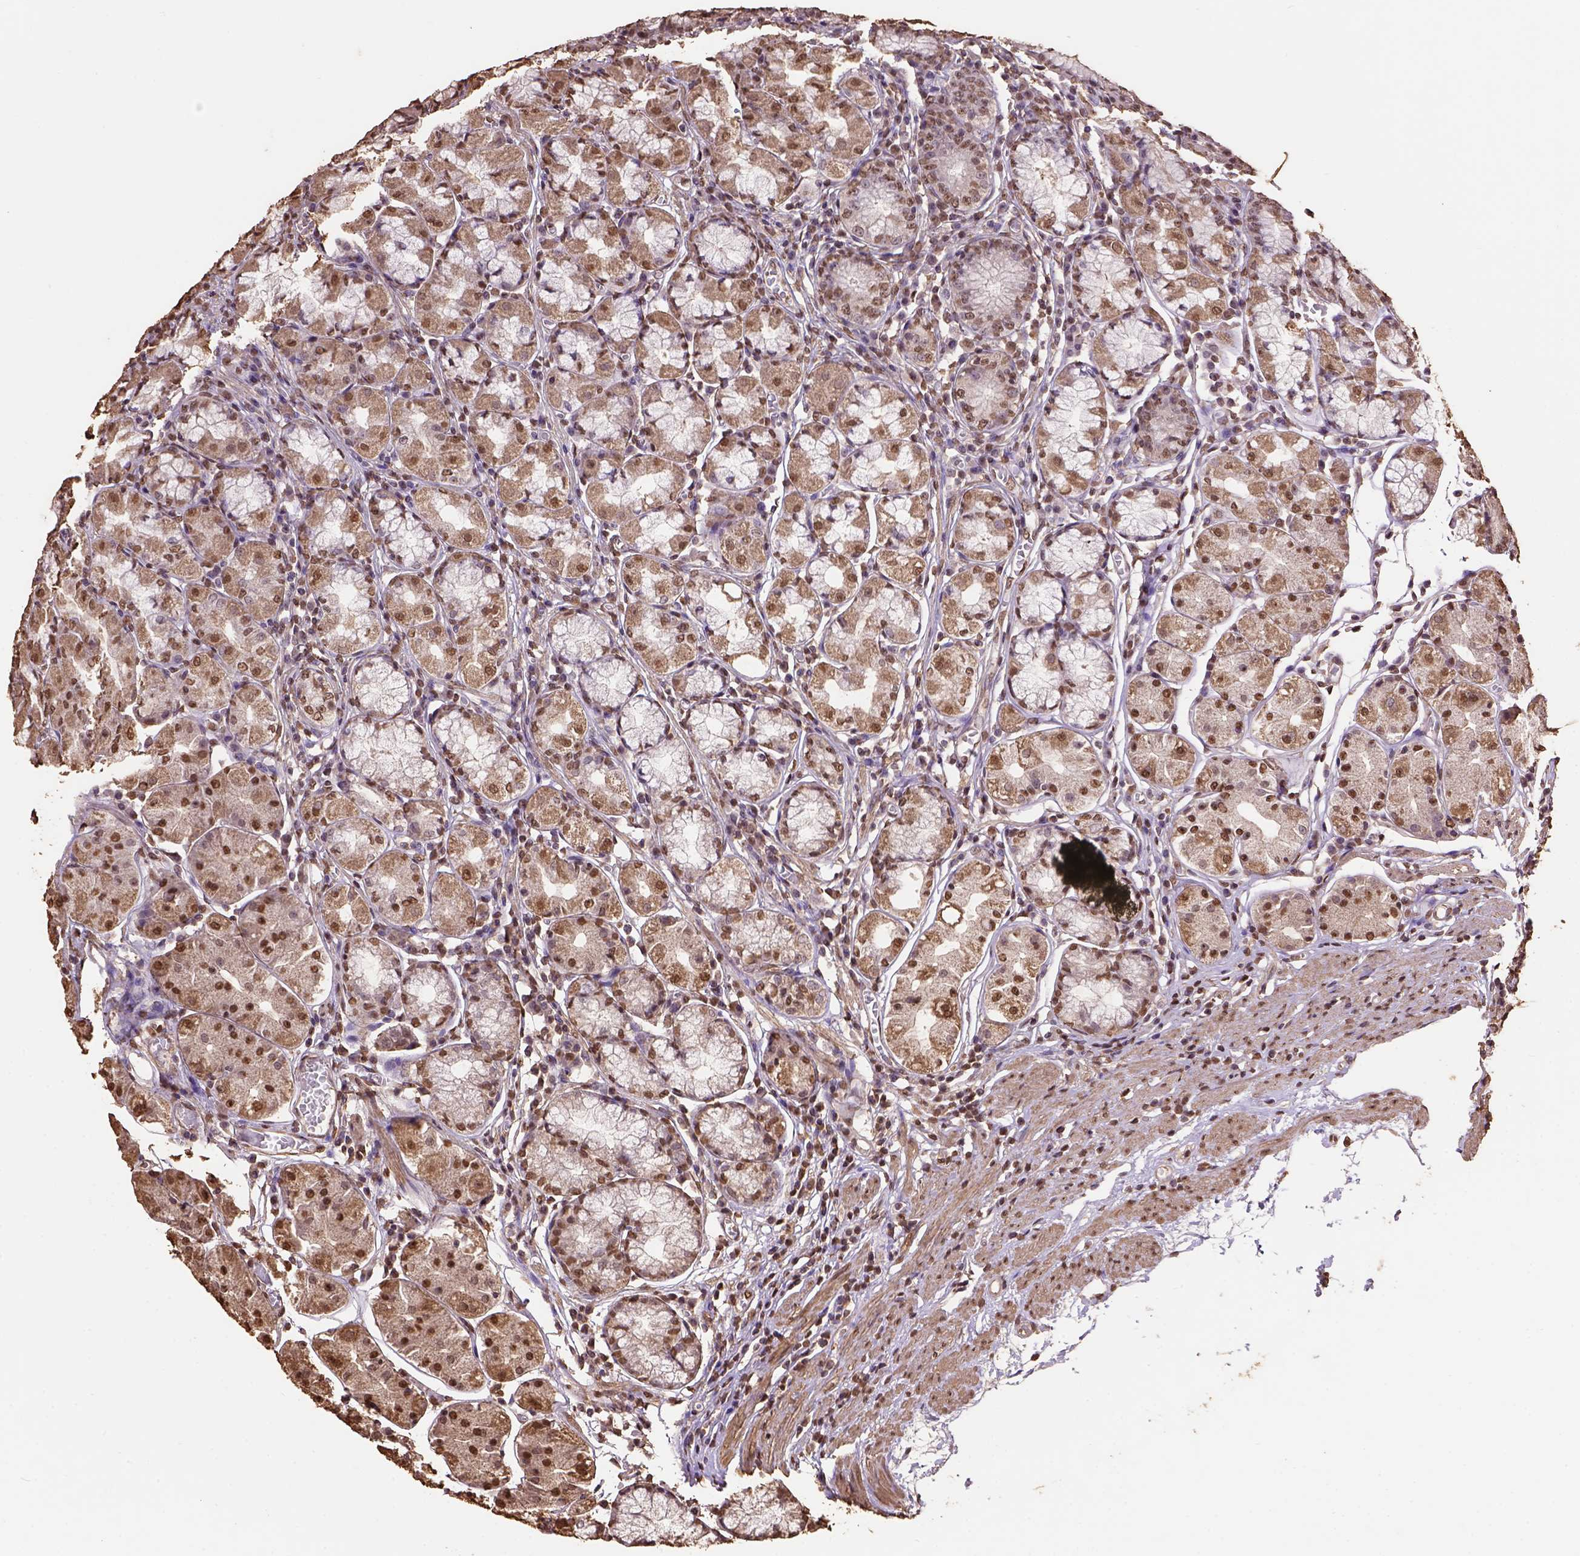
{"staining": {"intensity": "moderate", "quantity": ">75%", "location": "cytoplasmic/membranous,nuclear"}, "tissue": "stomach", "cell_type": "Glandular cells", "image_type": "normal", "snomed": [{"axis": "morphology", "description": "Normal tissue, NOS"}, {"axis": "topography", "description": "Stomach"}], "caption": "The immunohistochemical stain labels moderate cytoplasmic/membranous,nuclear positivity in glandular cells of normal stomach. (brown staining indicates protein expression, while blue staining denotes nuclei).", "gene": "CSTF2T", "patient": {"sex": "male", "age": 55}}